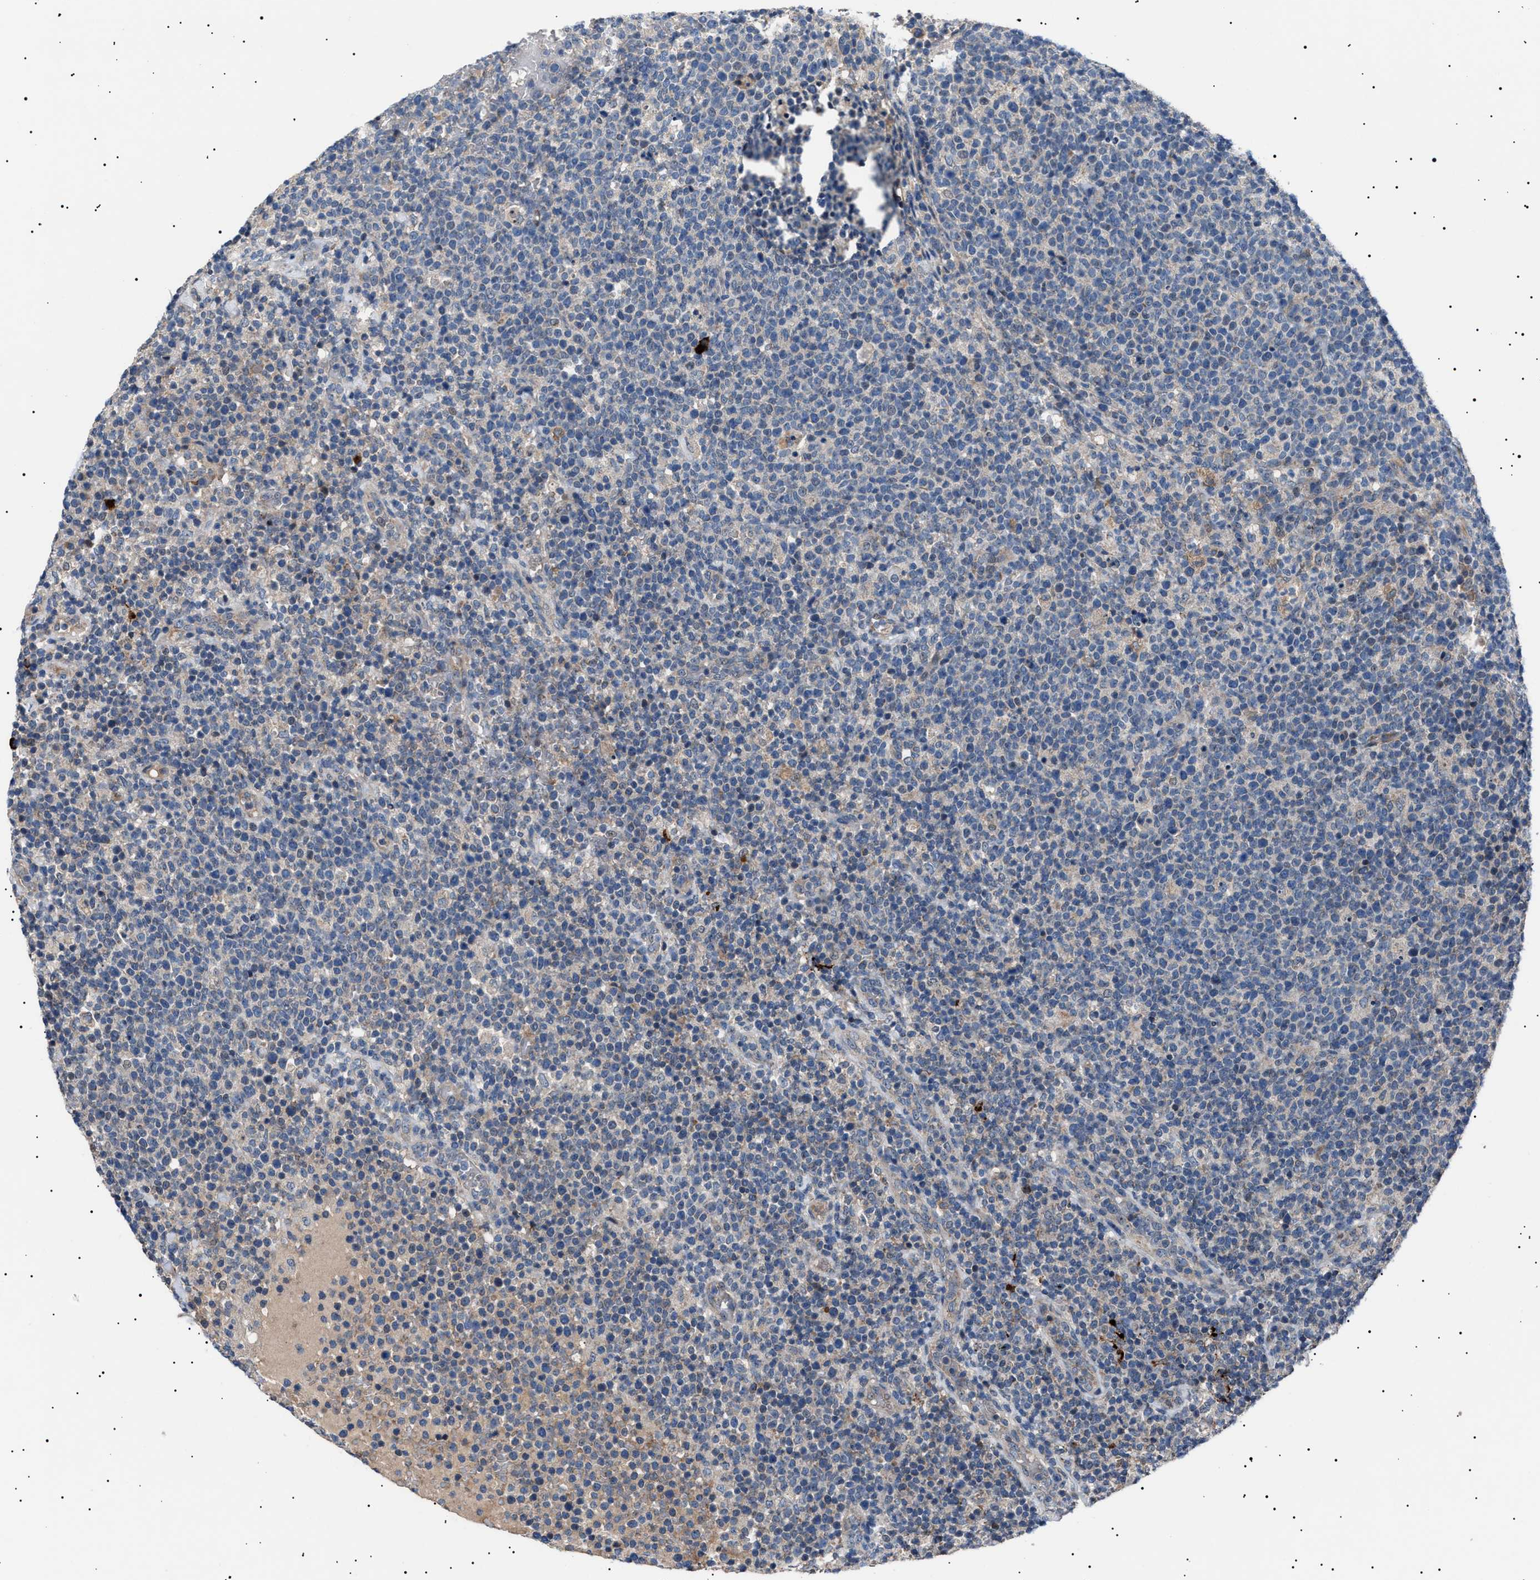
{"staining": {"intensity": "negative", "quantity": "none", "location": "none"}, "tissue": "lymphoma", "cell_type": "Tumor cells", "image_type": "cancer", "snomed": [{"axis": "morphology", "description": "Malignant lymphoma, non-Hodgkin's type, High grade"}, {"axis": "topography", "description": "Lymph node"}], "caption": "An immunohistochemistry (IHC) photomicrograph of high-grade malignant lymphoma, non-Hodgkin's type is shown. There is no staining in tumor cells of high-grade malignant lymphoma, non-Hodgkin's type.", "gene": "PTRH1", "patient": {"sex": "male", "age": 61}}